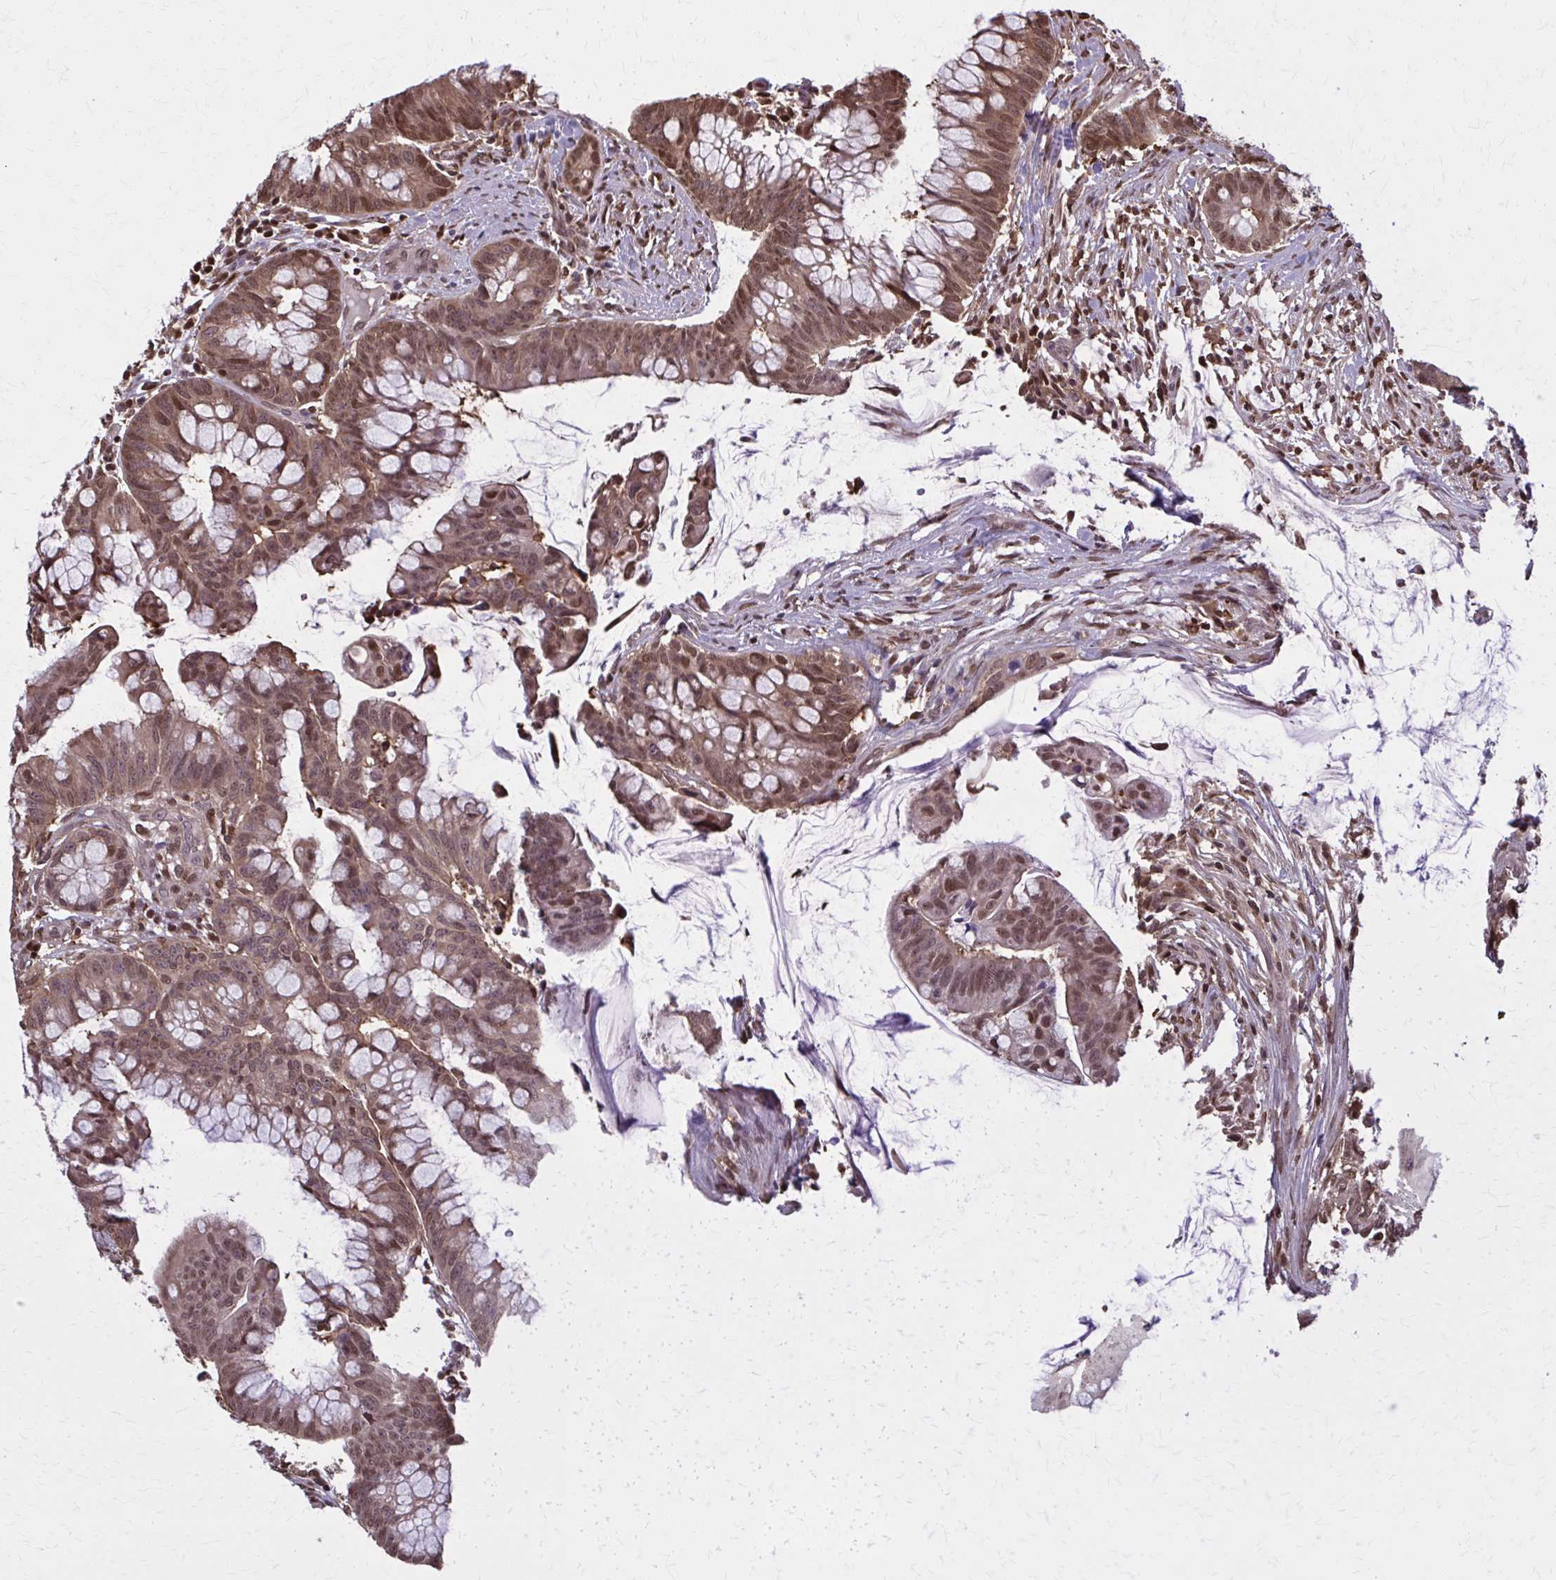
{"staining": {"intensity": "moderate", "quantity": ">75%", "location": "cytoplasmic/membranous,nuclear"}, "tissue": "colorectal cancer", "cell_type": "Tumor cells", "image_type": "cancer", "snomed": [{"axis": "morphology", "description": "Adenocarcinoma, NOS"}, {"axis": "topography", "description": "Colon"}], "caption": "The histopathology image demonstrates staining of colorectal cancer (adenocarcinoma), revealing moderate cytoplasmic/membranous and nuclear protein positivity (brown color) within tumor cells. (brown staining indicates protein expression, while blue staining denotes nuclei).", "gene": "MDH1", "patient": {"sex": "male", "age": 62}}